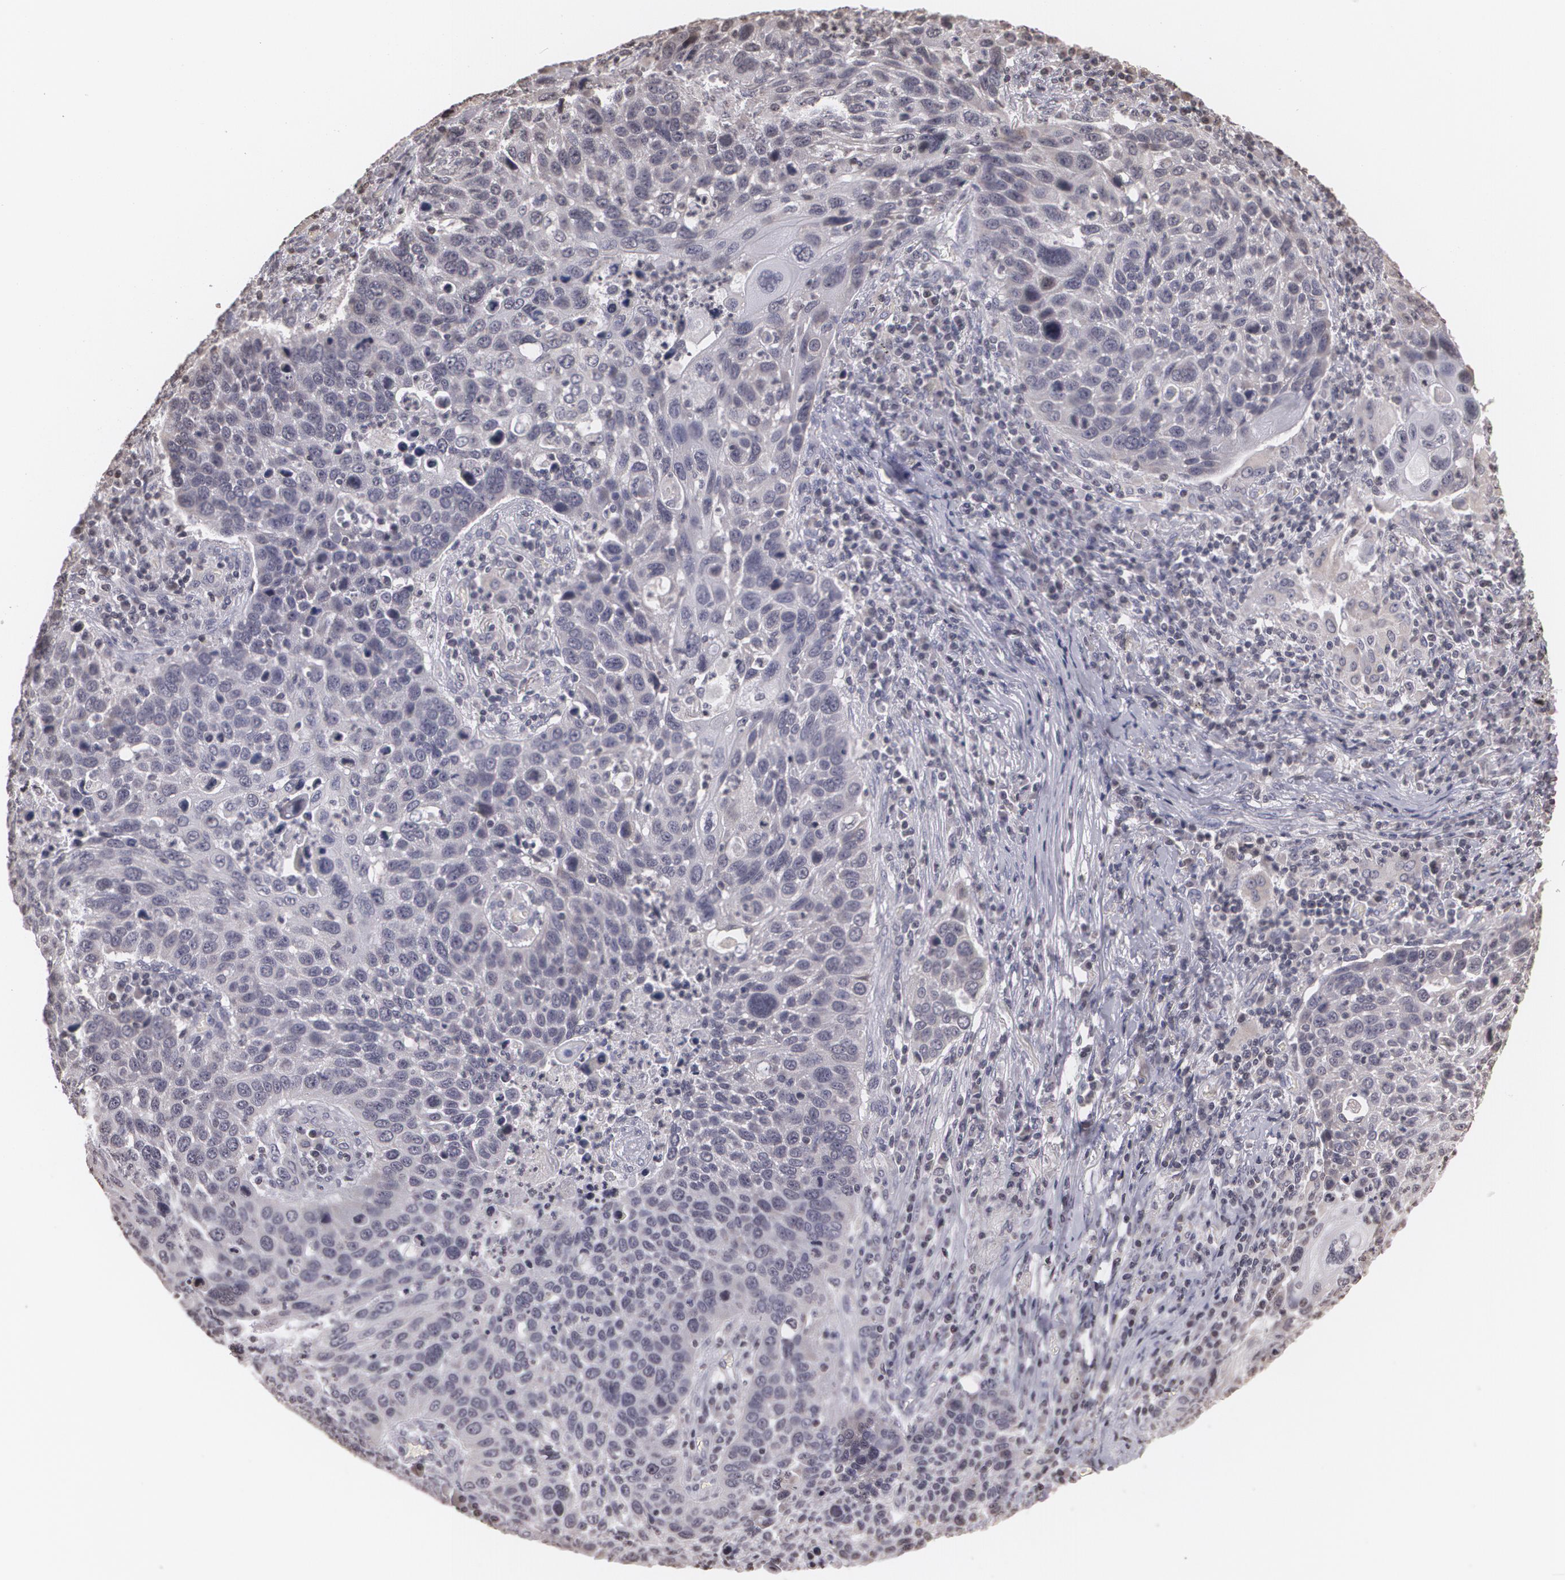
{"staining": {"intensity": "negative", "quantity": "none", "location": "none"}, "tissue": "lung cancer", "cell_type": "Tumor cells", "image_type": "cancer", "snomed": [{"axis": "morphology", "description": "Squamous cell carcinoma, NOS"}, {"axis": "topography", "description": "Lung"}], "caption": "DAB immunohistochemical staining of lung cancer (squamous cell carcinoma) shows no significant positivity in tumor cells.", "gene": "THRB", "patient": {"sex": "male", "age": 68}}